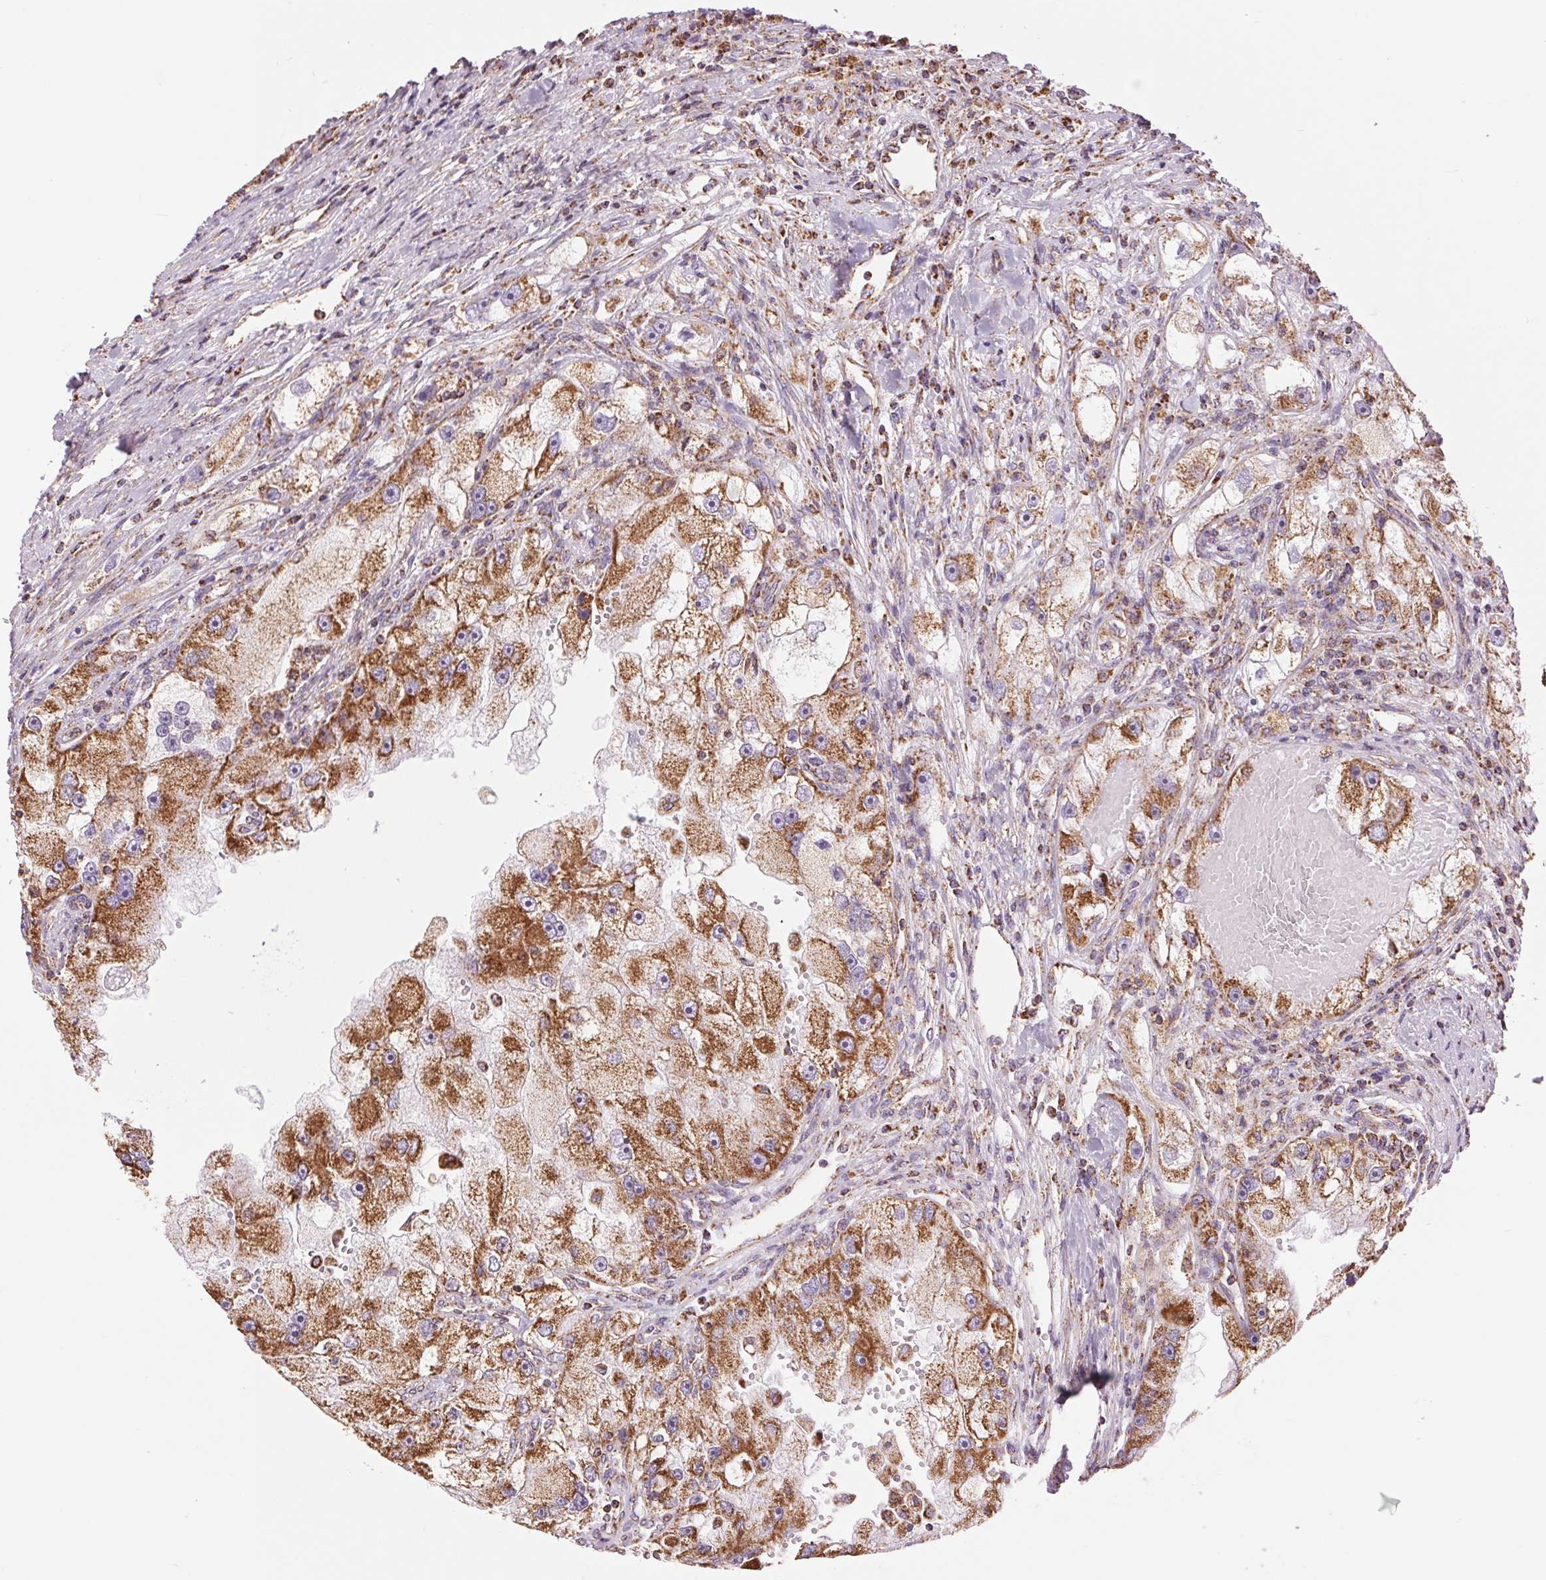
{"staining": {"intensity": "strong", "quantity": ">75%", "location": "cytoplasmic/membranous"}, "tissue": "renal cancer", "cell_type": "Tumor cells", "image_type": "cancer", "snomed": [{"axis": "morphology", "description": "Adenocarcinoma, NOS"}, {"axis": "topography", "description": "Kidney"}], "caption": "IHC micrograph of renal adenocarcinoma stained for a protein (brown), which exhibits high levels of strong cytoplasmic/membranous staining in about >75% of tumor cells.", "gene": "ATP5PB", "patient": {"sex": "male", "age": 63}}